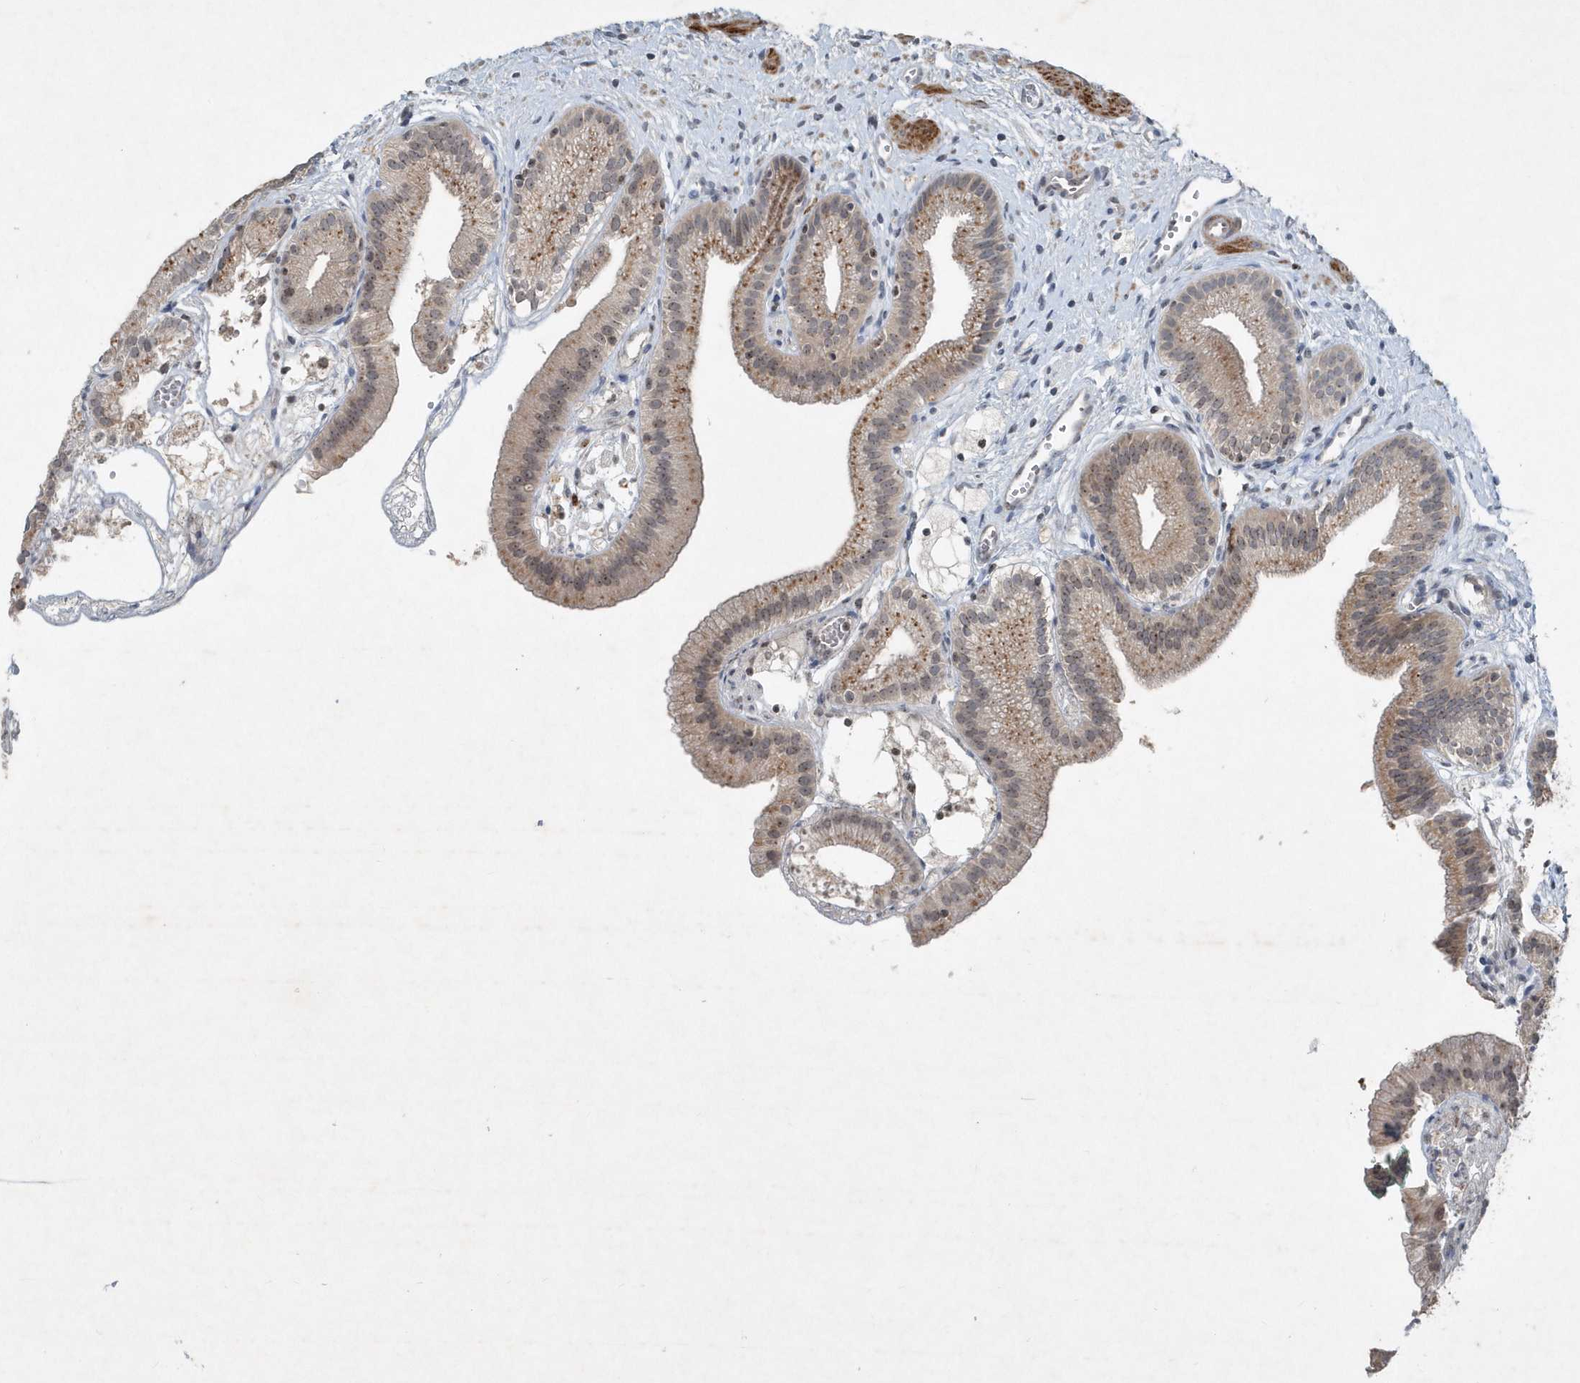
{"staining": {"intensity": "weak", "quantity": ">75%", "location": "cytoplasmic/membranous,nuclear"}, "tissue": "gallbladder", "cell_type": "Glandular cells", "image_type": "normal", "snomed": [{"axis": "morphology", "description": "Normal tissue, NOS"}, {"axis": "topography", "description": "Gallbladder"}], "caption": "Normal gallbladder shows weak cytoplasmic/membranous,nuclear positivity in about >75% of glandular cells.", "gene": "QTRT2", "patient": {"sex": "male", "age": 55}}